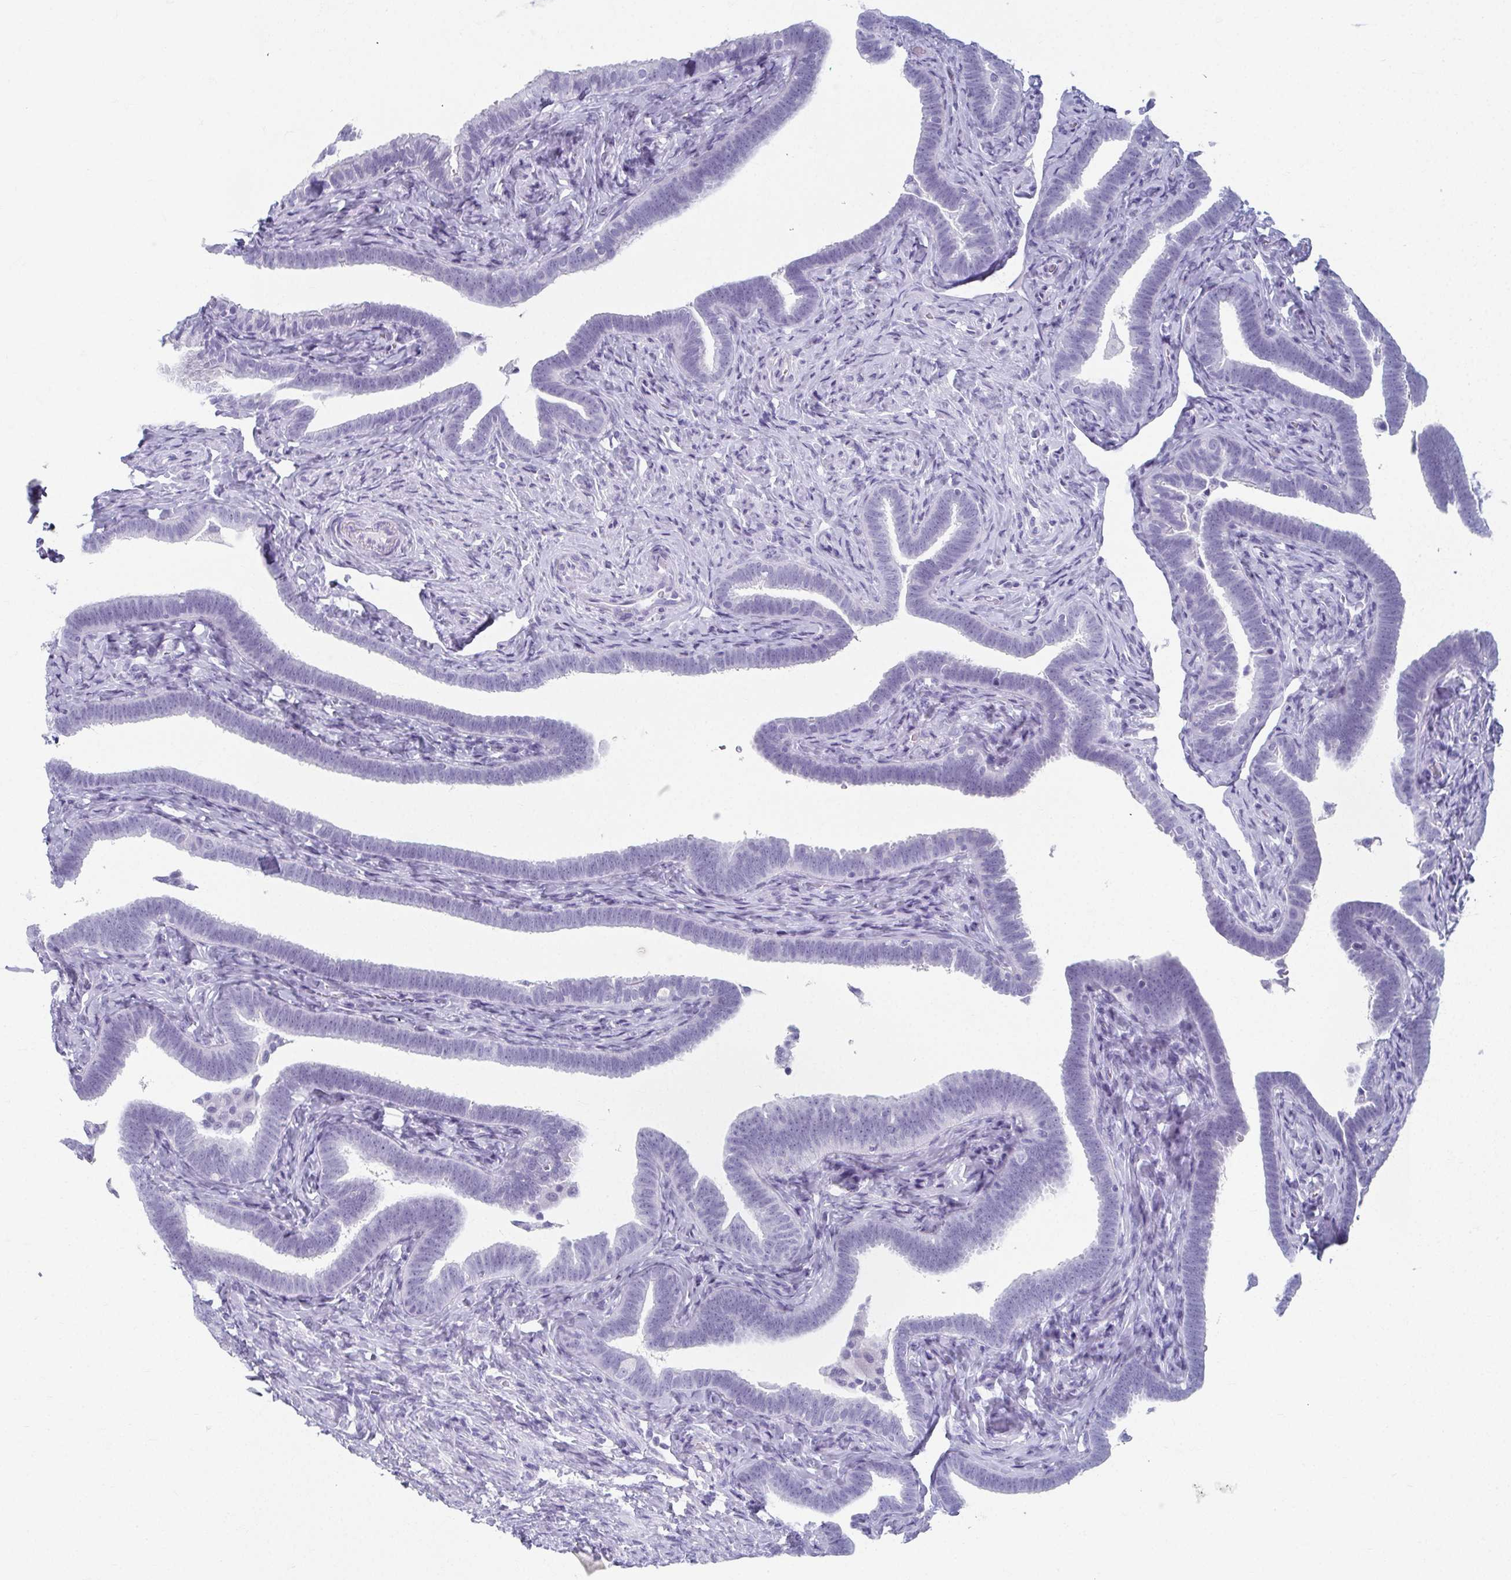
{"staining": {"intensity": "negative", "quantity": "none", "location": "none"}, "tissue": "fallopian tube", "cell_type": "Glandular cells", "image_type": "normal", "snomed": [{"axis": "morphology", "description": "Normal tissue, NOS"}, {"axis": "topography", "description": "Fallopian tube"}], "caption": "Glandular cells show no significant protein expression in benign fallopian tube.", "gene": "GHRL", "patient": {"sex": "female", "age": 69}}